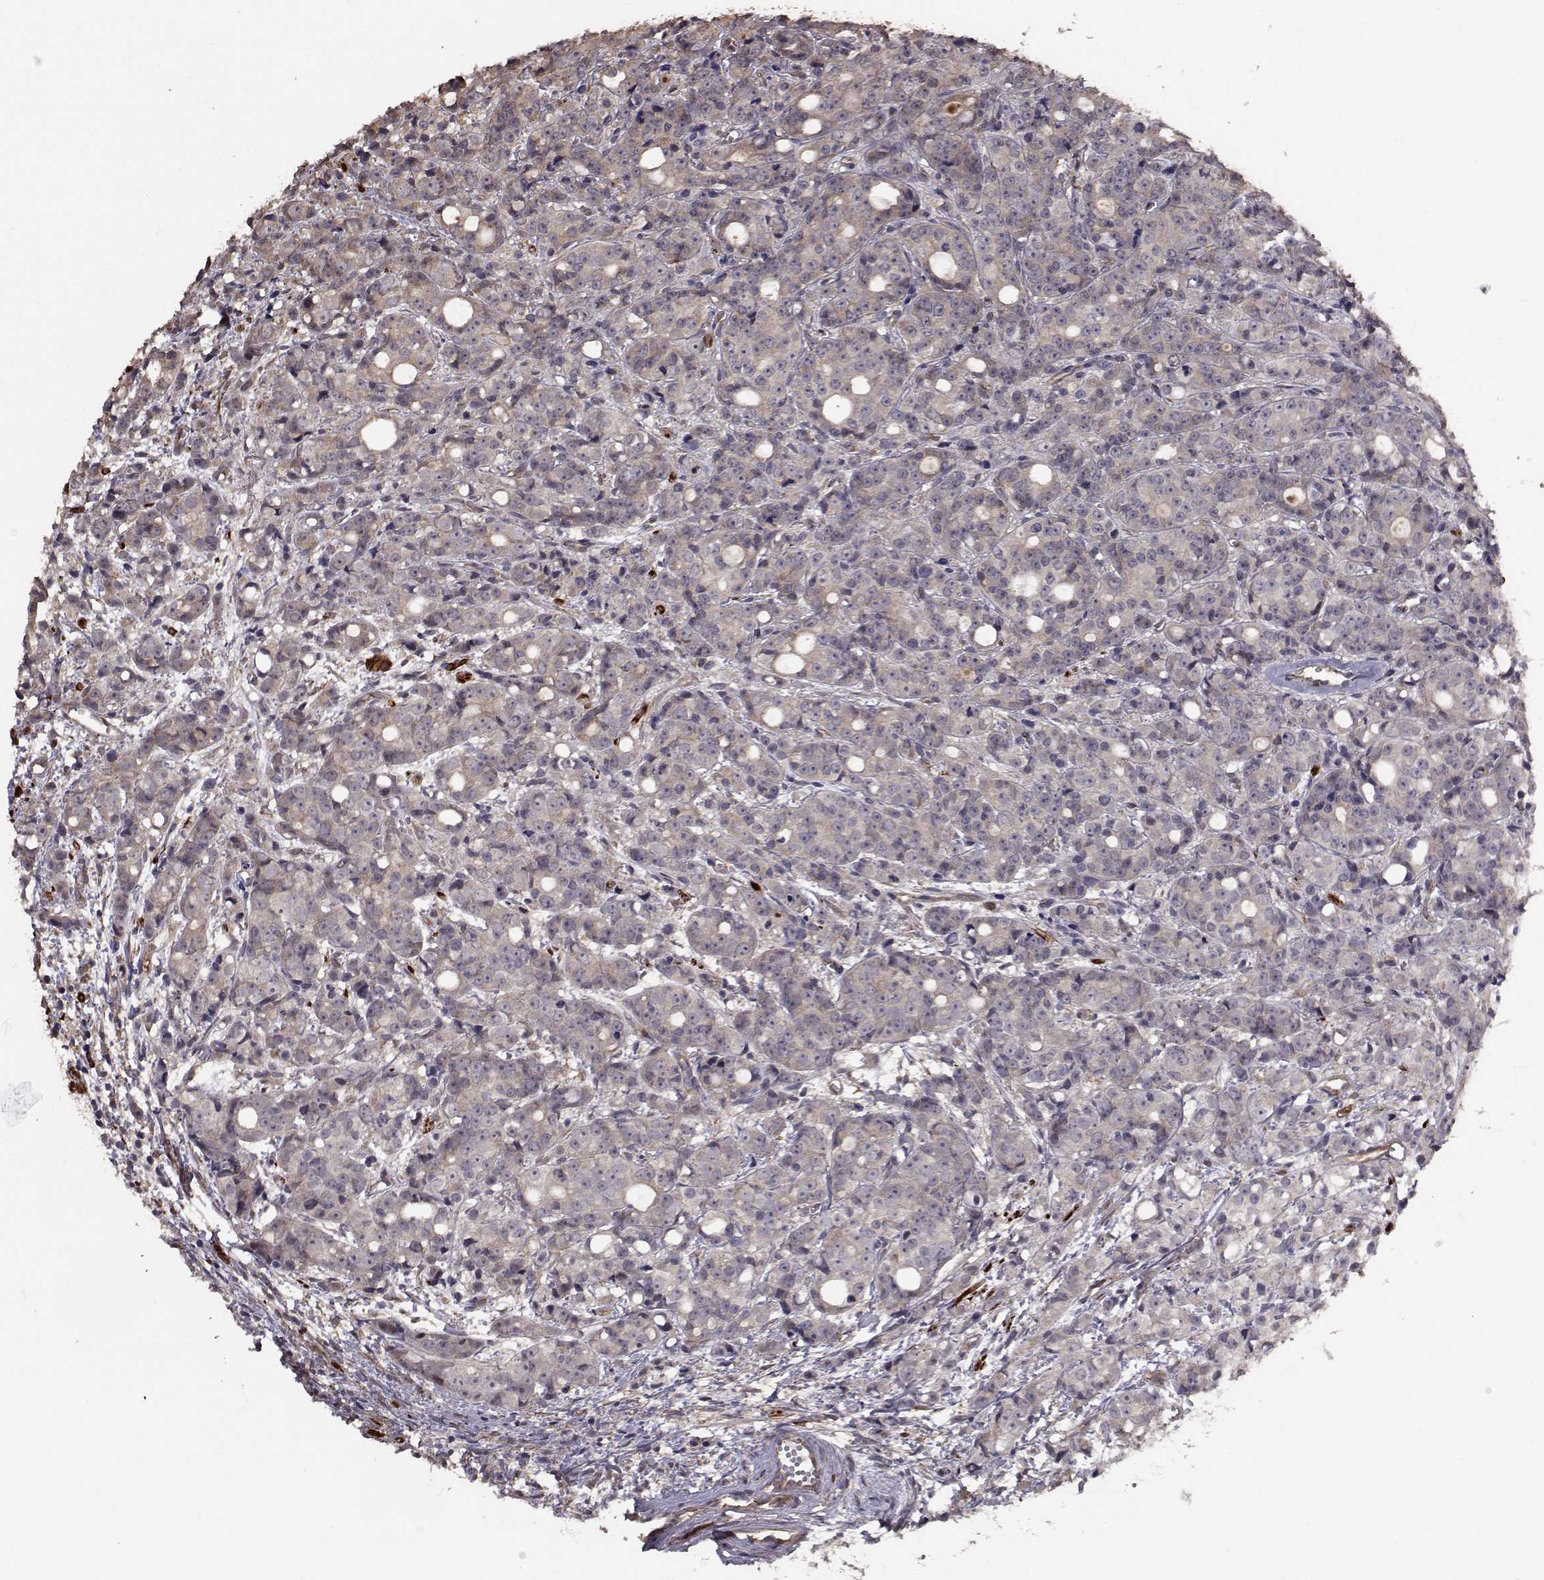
{"staining": {"intensity": "negative", "quantity": "none", "location": "none"}, "tissue": "prostate cancer", "cell_type": "Tumor cells", "image_type": "cancer", "snomed": [{"axis": "morphology", "description": "Adenocarcinoma, Medium grade"}, {"axis": "topography", "description": "Prostate"}], "caption": "Adenocarcinoma (medium-grade) (prostate) stained for a protein using IHC exhibits no expression tumor cells.", "gene": "TRIP10", "patient": {"sex": "male", "age": 74}}